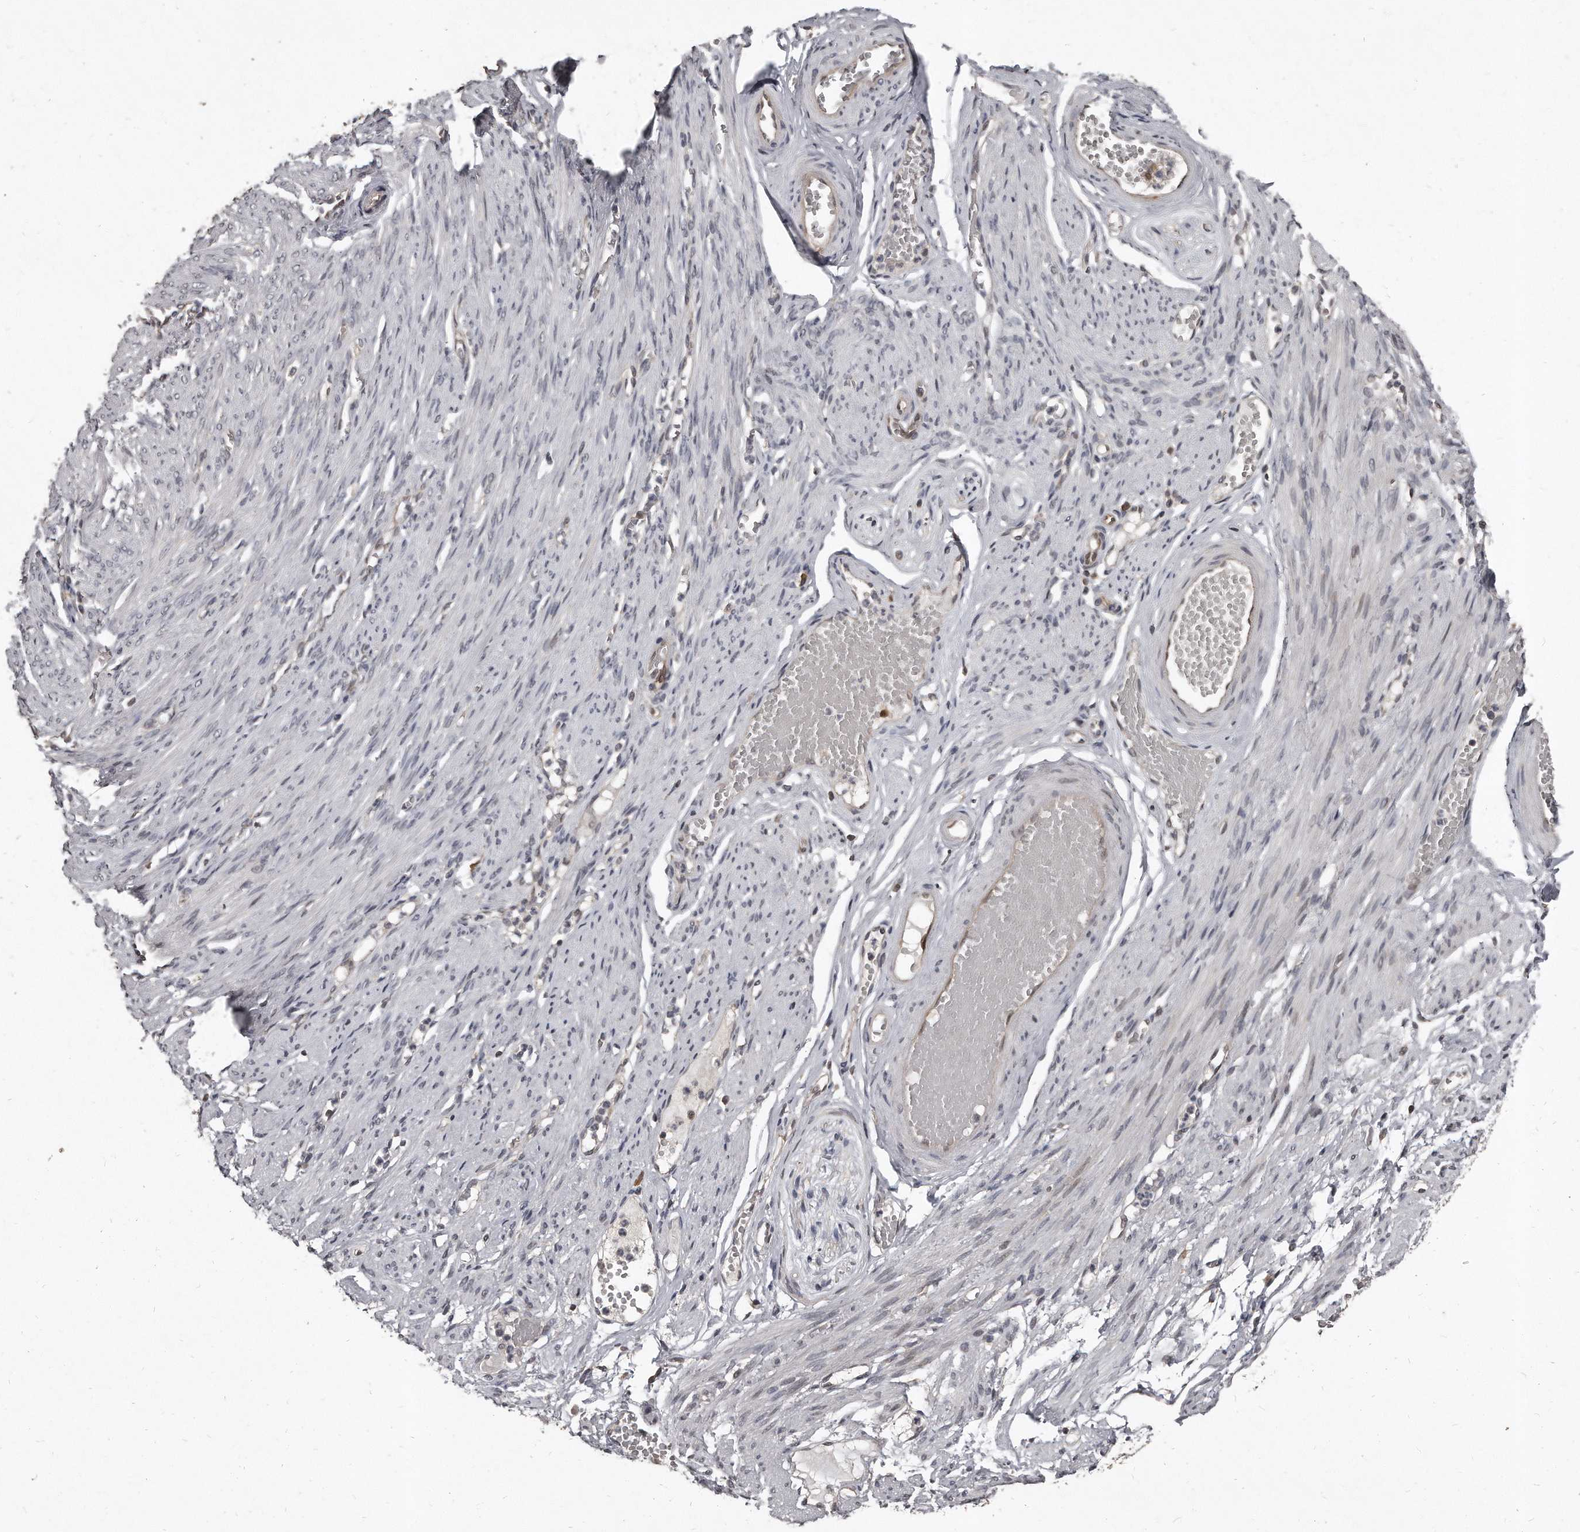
{"staining": {"intensity": "negative", "quantity": "none", "location": "none"}, "tissue": "adipose tissue", "cell_type": "Adipocytes", "image_type": "normal", "snomed": [{"axis": "morphology", "description": "Normal tissue, NOS"}, {"axis": "topography", "description": "Smooth muscle"}, {"axis": "topography", "description": "Peripheral nerve tissue"}], "caption": "An image of human adipose tissue is negative for staining in adipocytes. (Brightfield microscopy of DAB (3,3'-diaminobenzidine) immunohistochemistry (IHC) at high magnification).", "gene": "GCH1", "patient": {"sex": "female", "age": 39}}